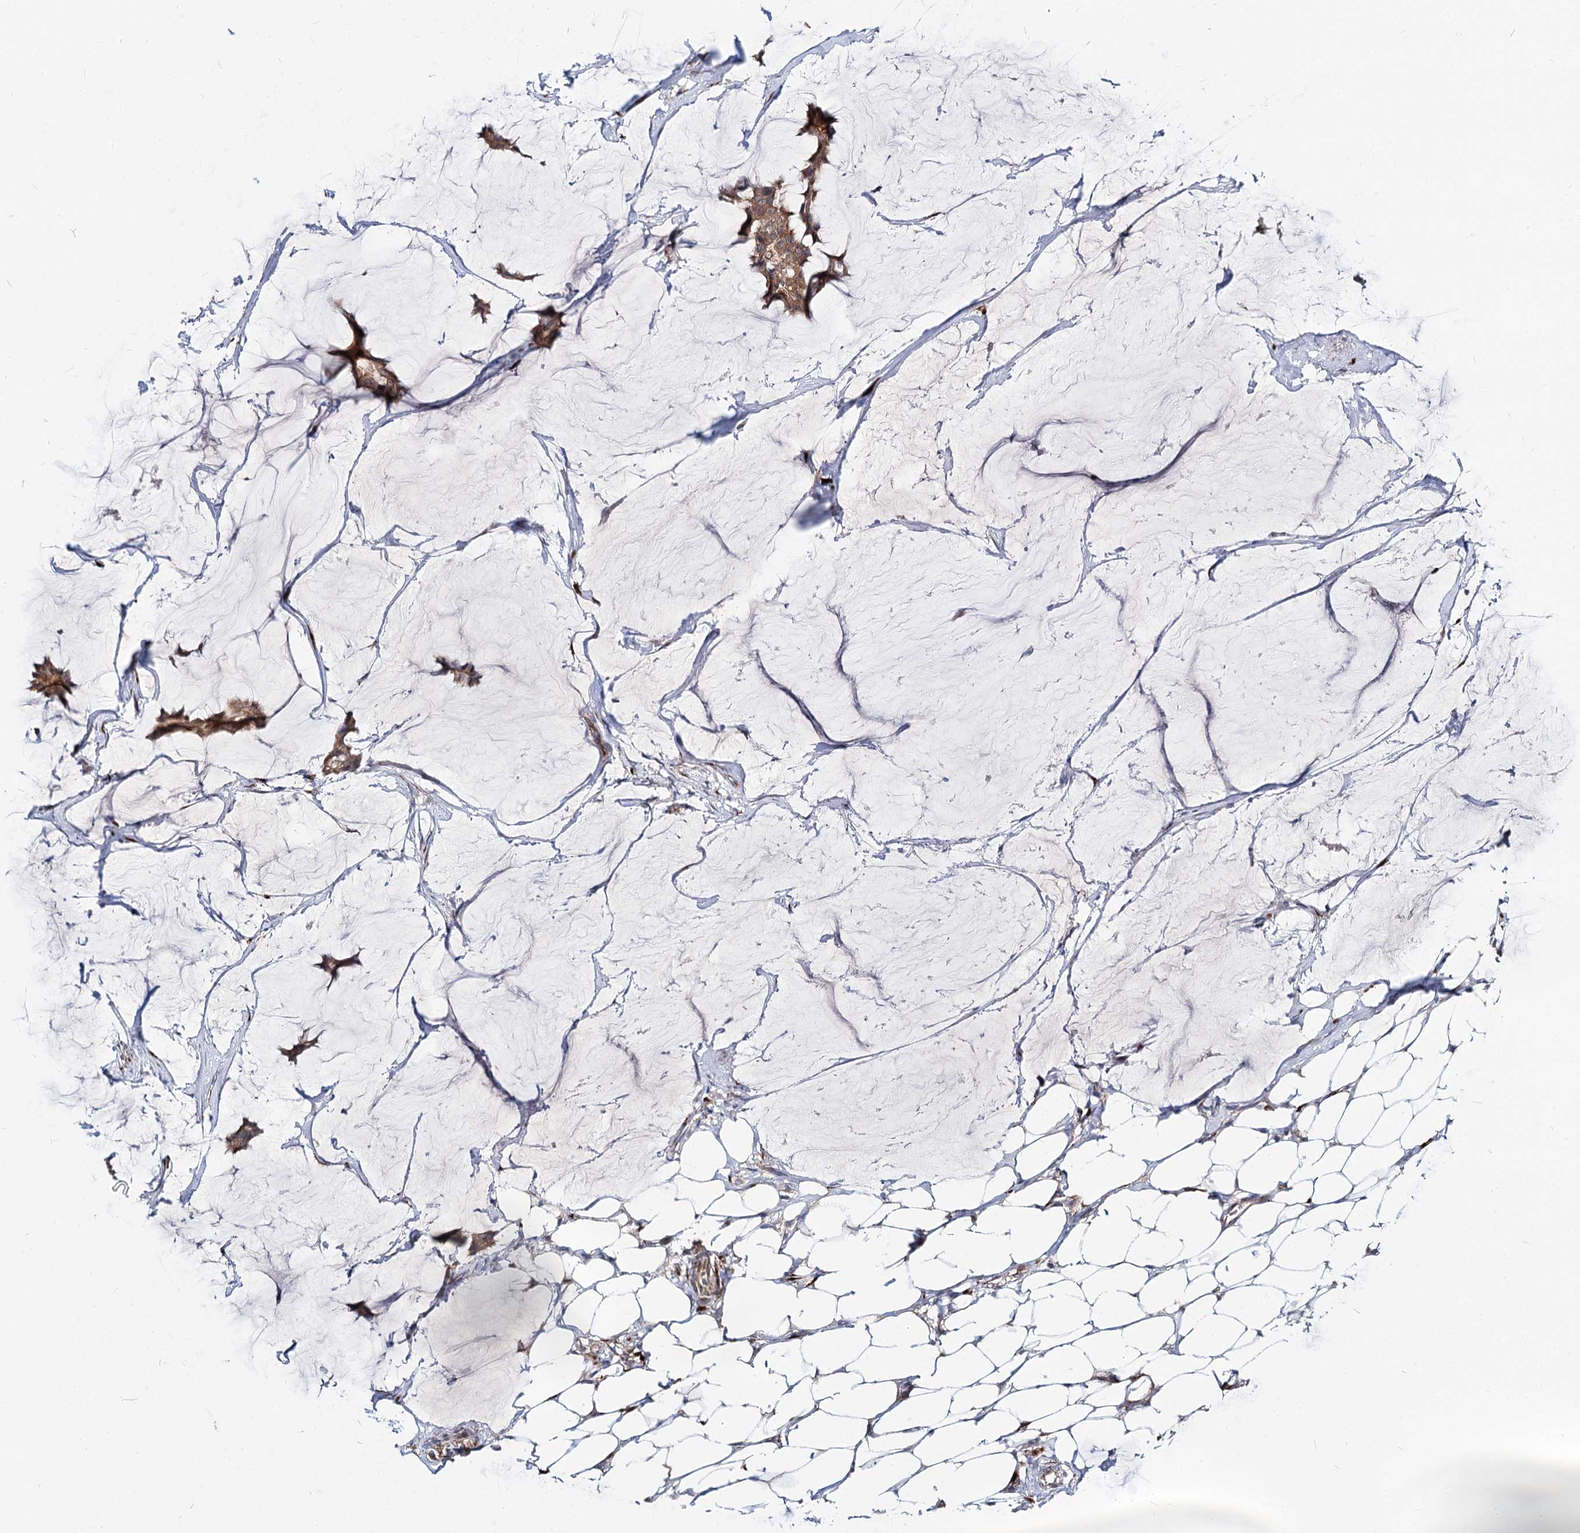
{"staining": {"intensity": "moderate", "quantity": ">75%", "location": "cytoplasmic/membranous"}, "tissue": "breast cancer", "cell_type": "Tumor cells", "image_type": "cancer", "snomed": [{"axis": "morphology", "description": "Duct carcinoma"}, {"axis": "topography", "description": "Breast"}], "caption": "Protein analysis of breast cancer tissue exhibits moderate cytoplasmic/membranous expression in about >75% of tumor cells.", "gene": "SPART", "patient": {"sex": "female", "age": 93}}